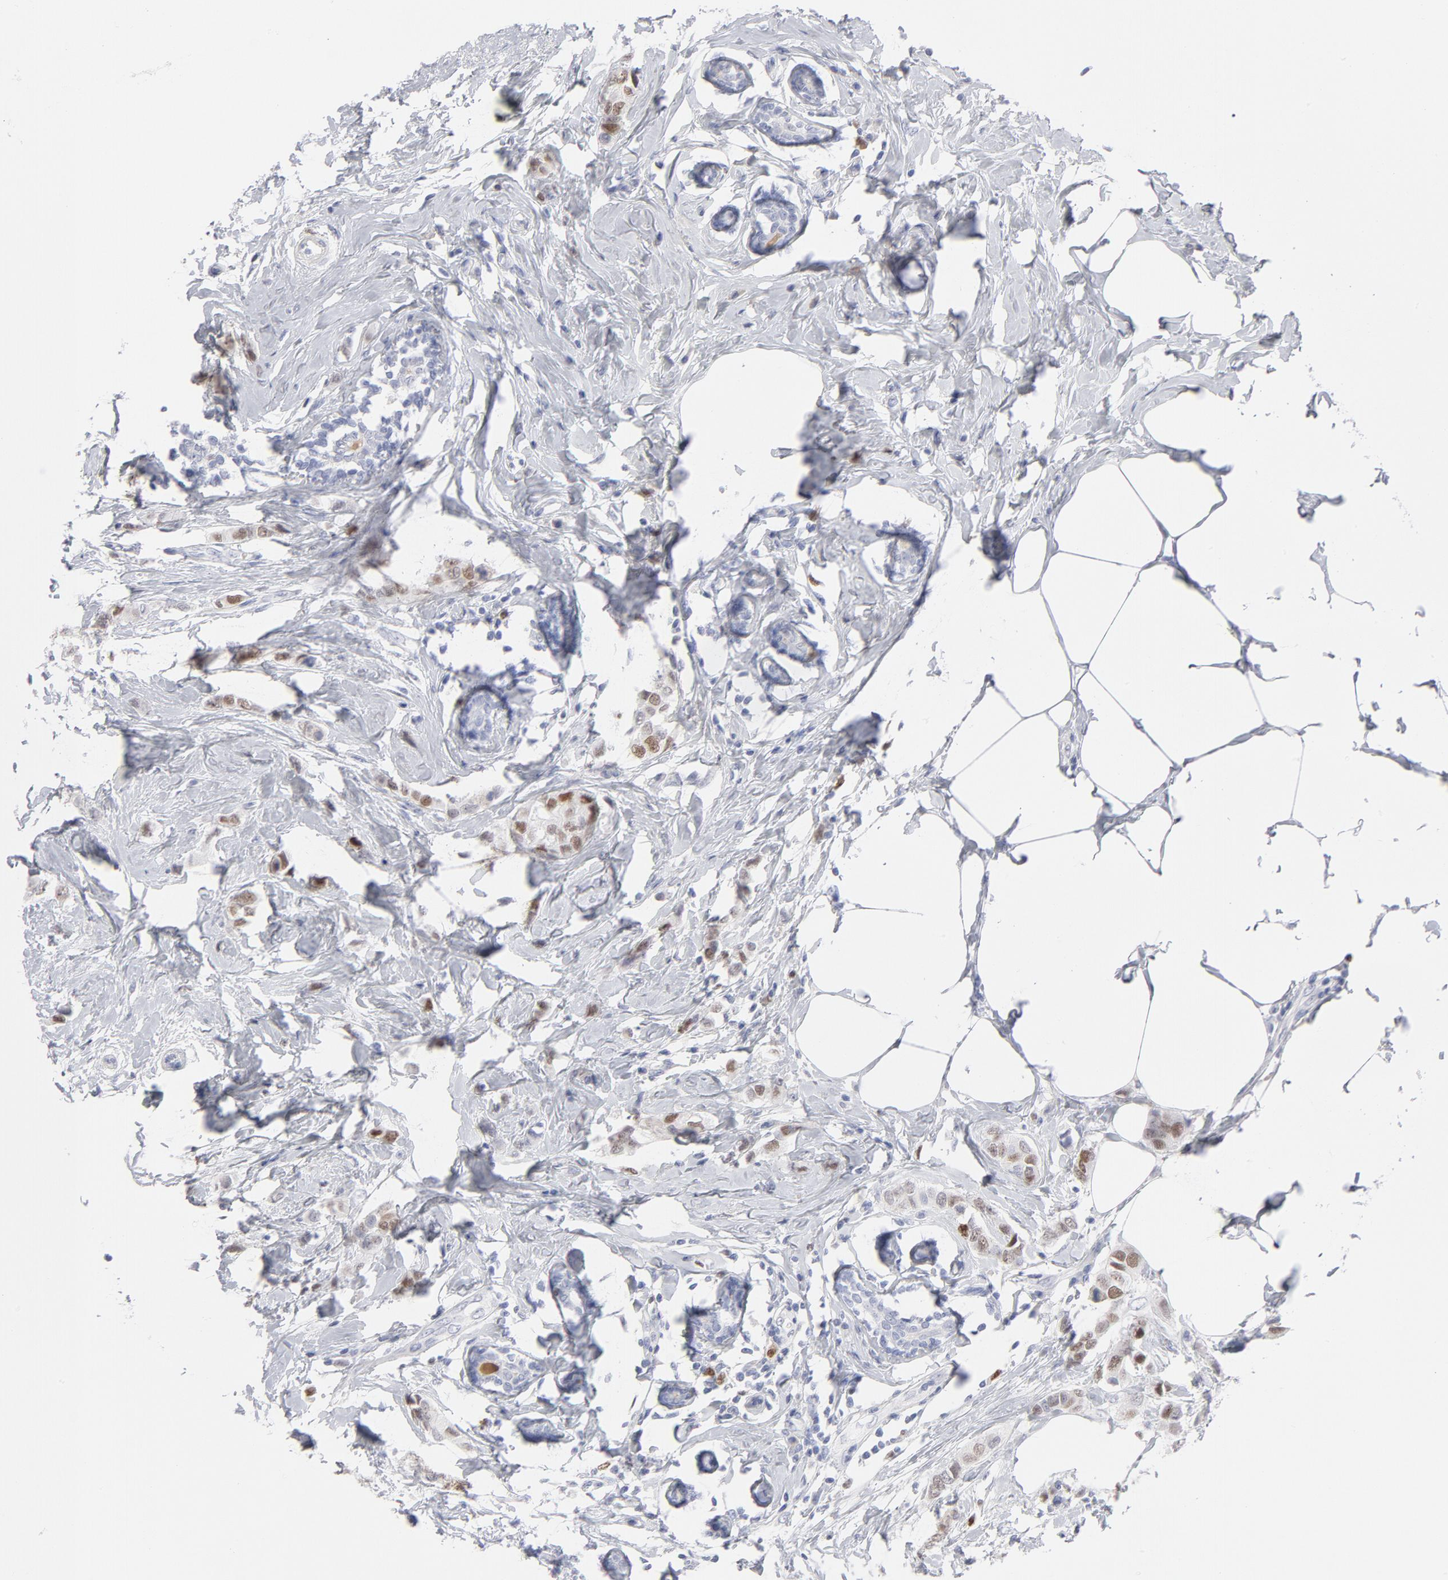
{"staining": {"intensity": "moderate", "quantity": ">75%", "location": "nuclear"}, "tissue": "breast cancer", "cell_type": "Tumor cells", "image_type": "cancer", "snomed": [{"axis": "morphology", "description": "Normal tissue, NOS"}, {"axis": "morphology", "description": "Duct carcinoma"}, {"axis": "topography", "description": "Breast"}], "caption": "Protein staining shows moderate nuclear staining in approximately >75% of tumor cells in breast invasive ductal carcinoma.", "gene": "MCM7", "patient": {"sex": "female", "age": 50}}